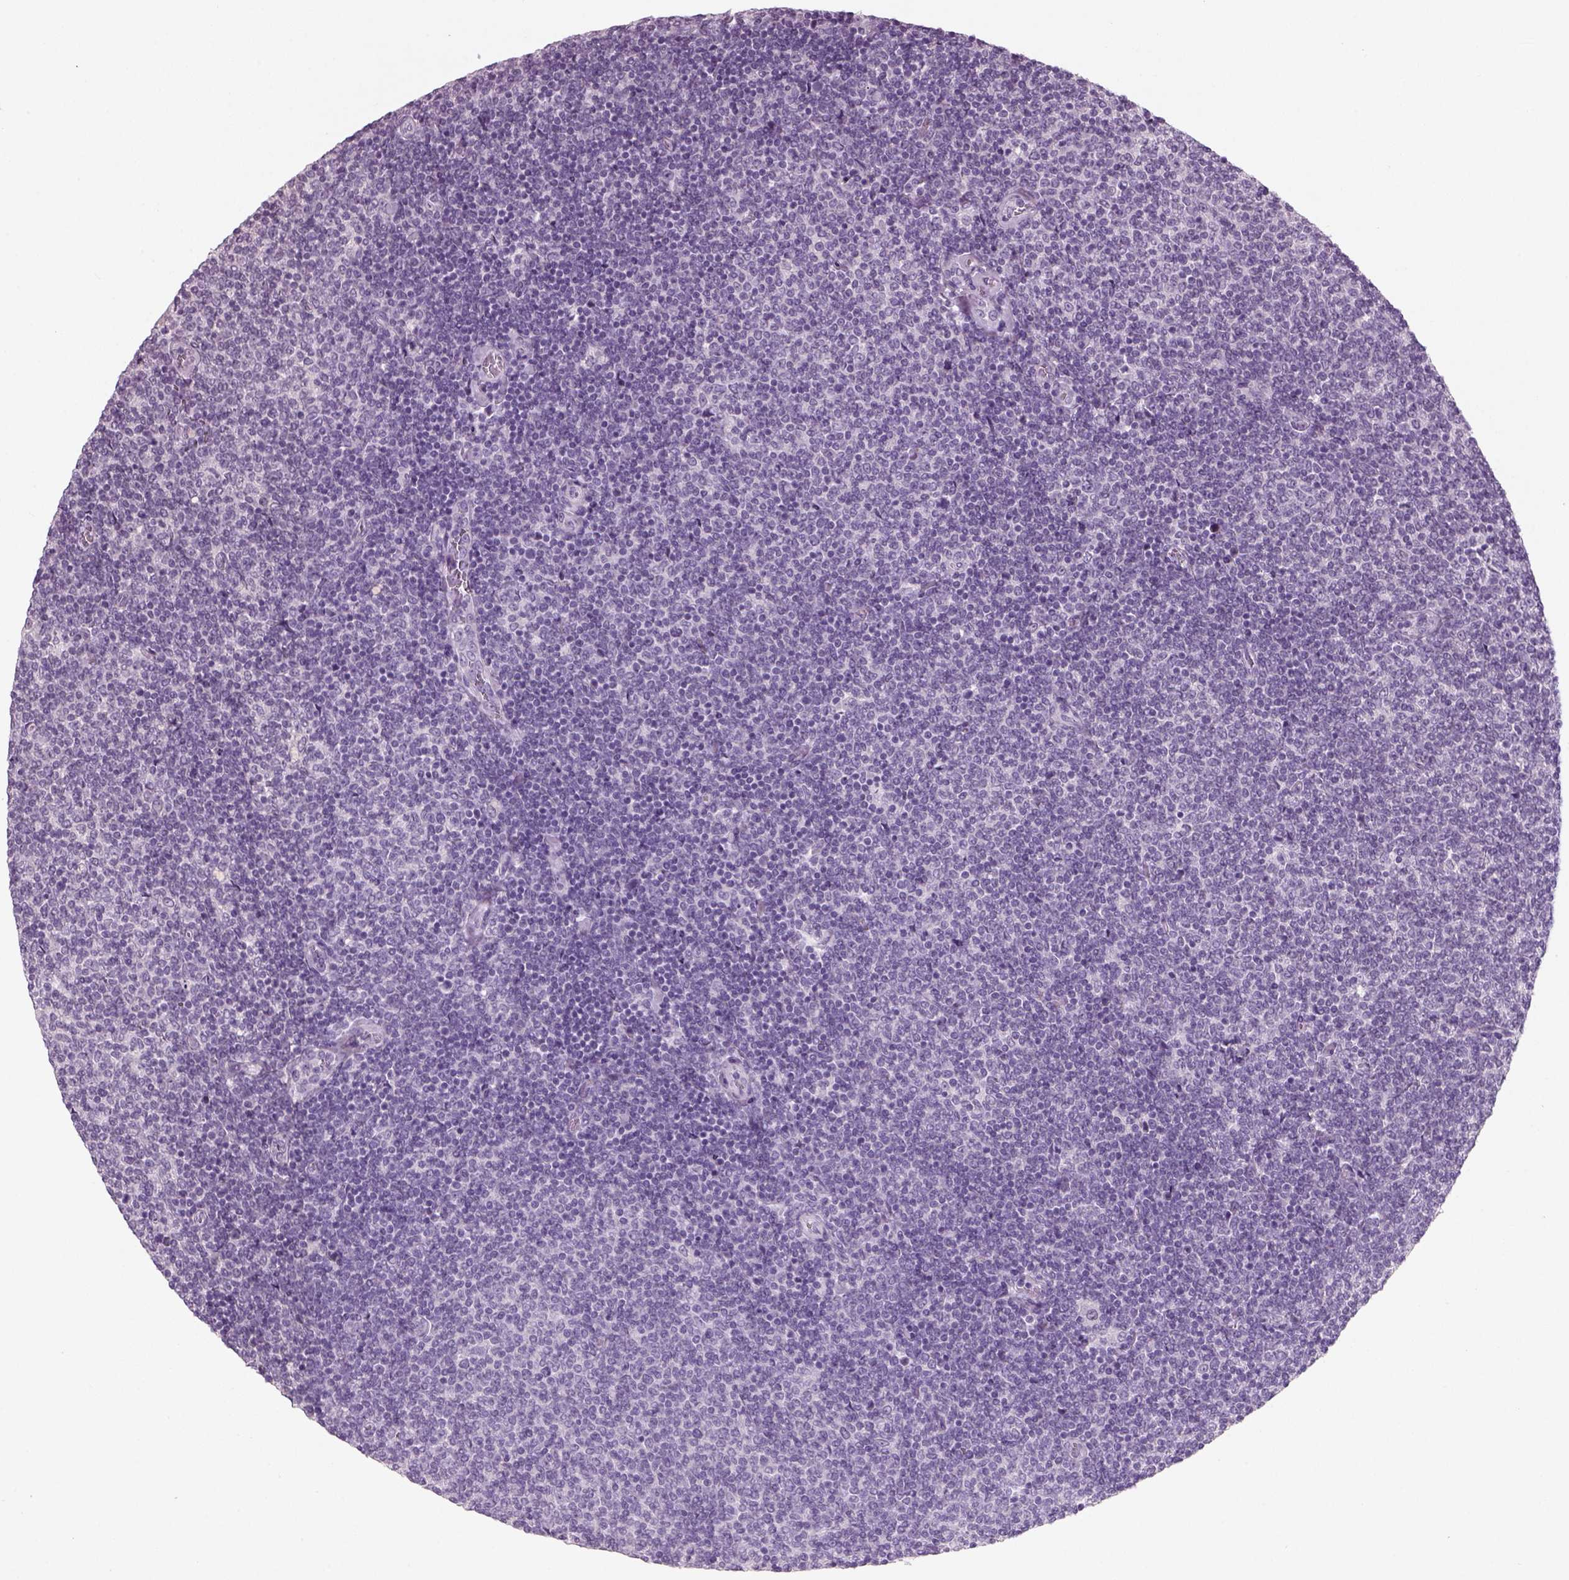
{"staining": {"intensity": "negative", "quantity": "none", "location": "none"}, "tissue": "lymphoma", "cell_type": "Tumor cells", "image_type": "cancer", "snomed": [{"axis": "morphology", "description": "Malignant lymphoma, non-Hodgkin's type, Low grade"}, {"axis": "topography", "description": "Lymph node"}], "caption": "DAB immunohistochemical staining of lymphoma shows no significant expression in tumor cells.", "gene": "SLC6A2", "patient": {"sex": "male", "age": 52}}